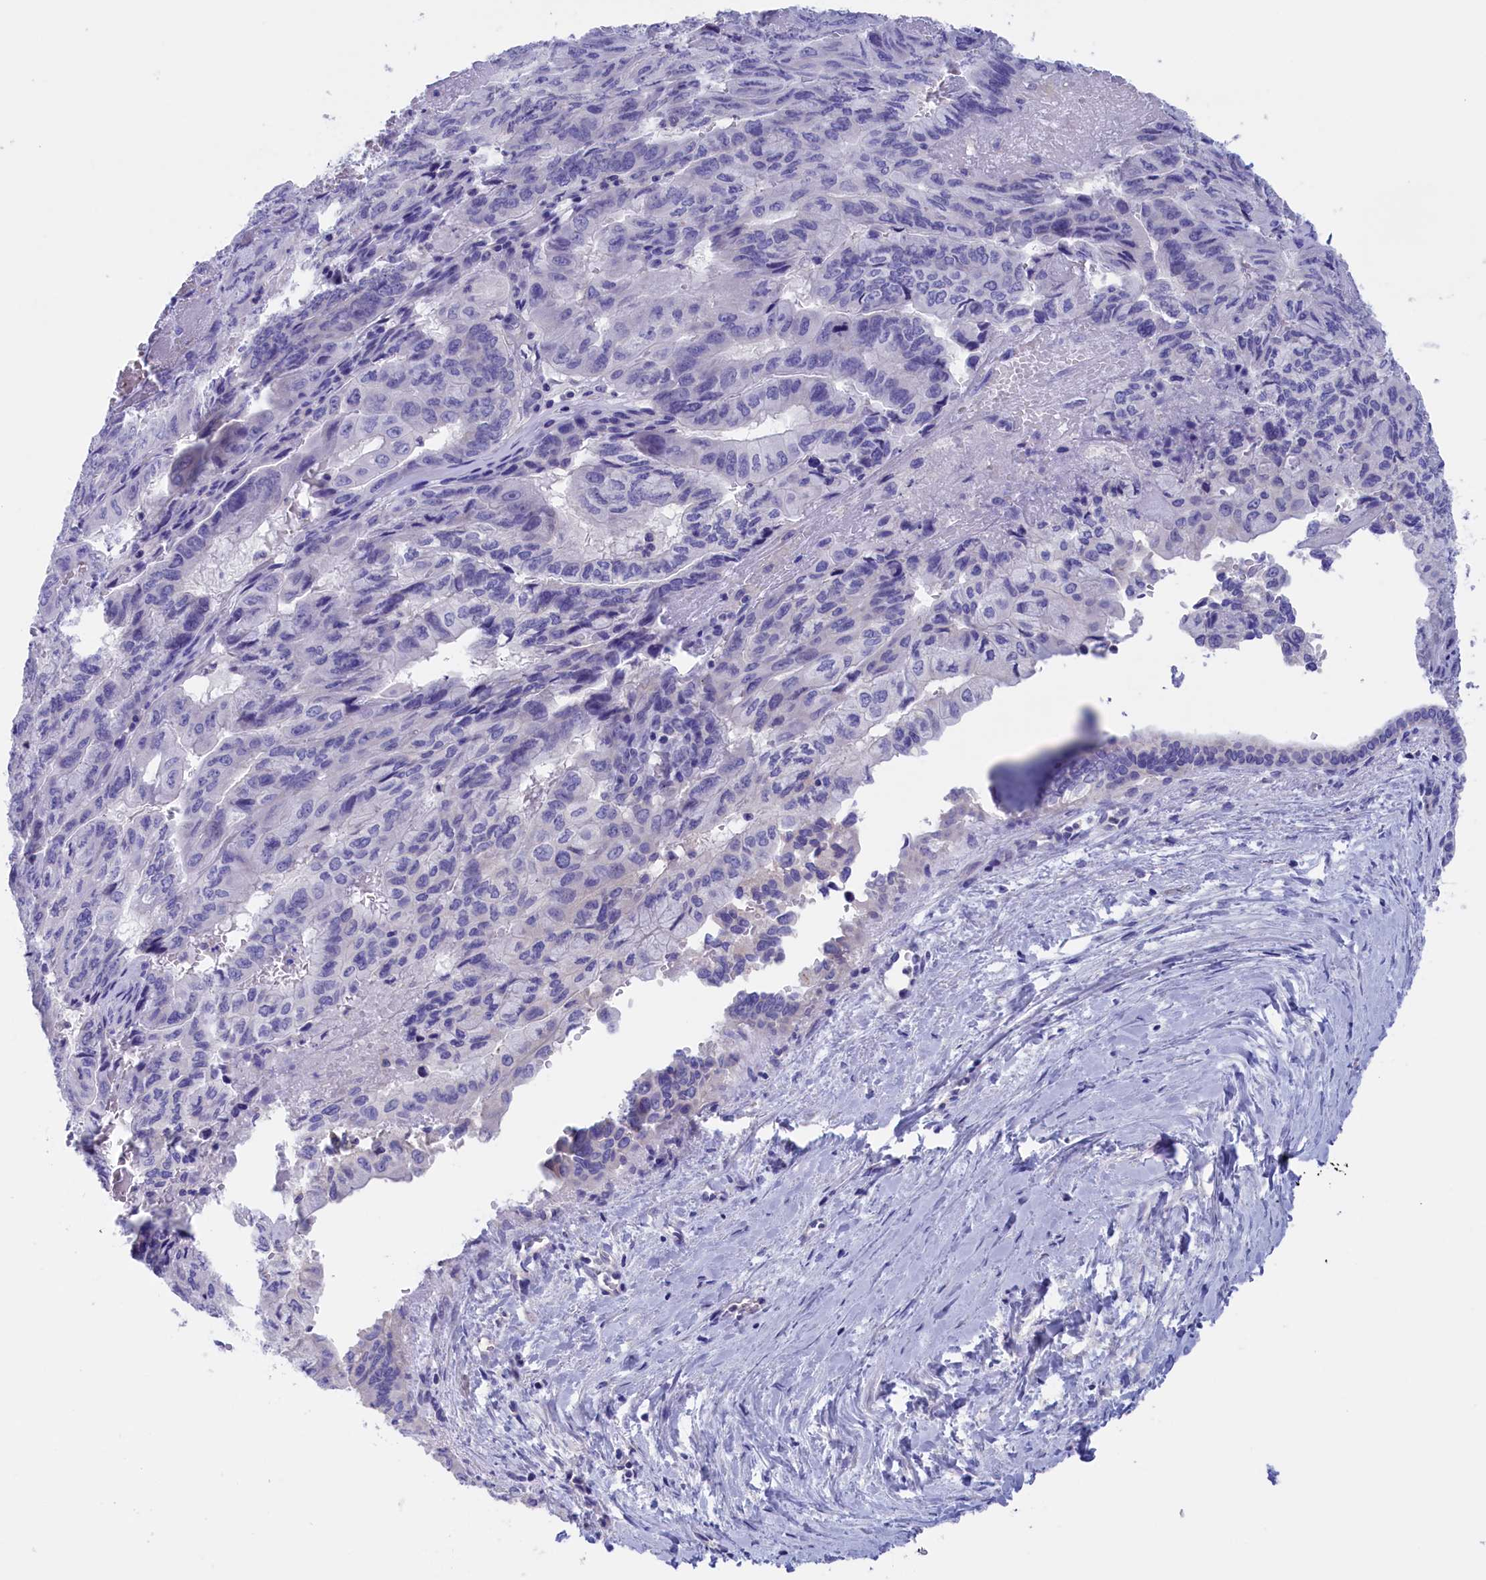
{"staining": {"intensity": "negative", "quantity": "none", "location": "none"}, "tissue": "pancreatic cancer", "cell_type": "Tumor cells", "image_type": "cancer", "snomed": [{"axis": "morphology", "description": "Adenocarcinoma, NOS"}, {"axis": "topography", "description": "Pancreas"}], "caption": "This is an immunohistochemistry photomicrograph of adenocarcinoma (pancreatic). There is no expression in tumor cells.", "gene": "VPS35L", "patient": {"sex": "male", "age": 51}}